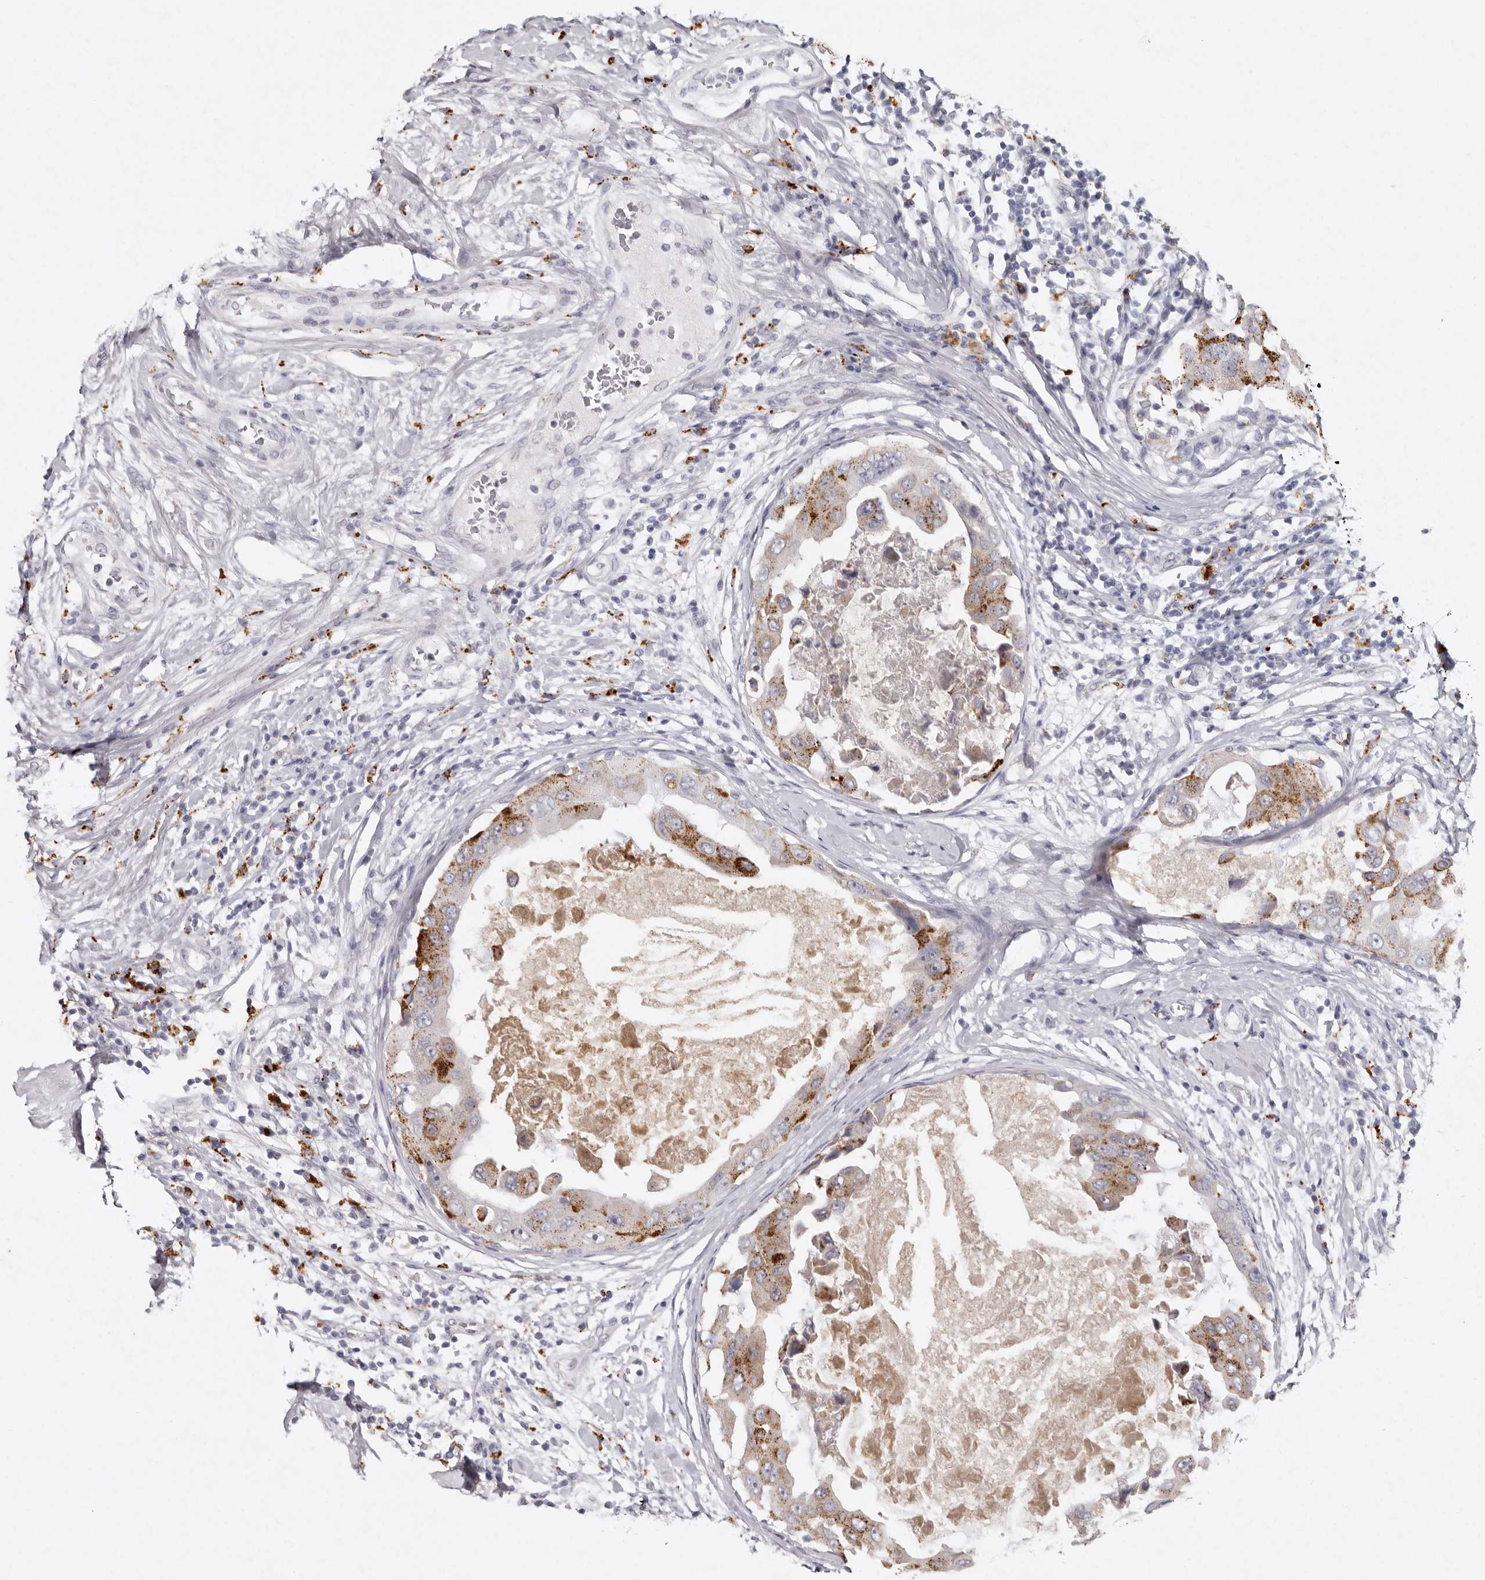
{"staining": {"intensity": "strong", "quantity": "25%-75%", "location": "cytoplasmic/membranous"}, "tissue": "breast cancer", "cell_type": "Tumor cells", "image_type": "cancer", "snomed": [{"axis": "morphology", "description": "Duct carcinoma"}, {"axis": "topography", "description": "Breast"}], "caption": "Human breast intraductal carcinoma stained with a protein marker exhibits strong staining in tumor cells.", "gene": "FAM185A", "patient": {"sex": "female", "age": 27}}